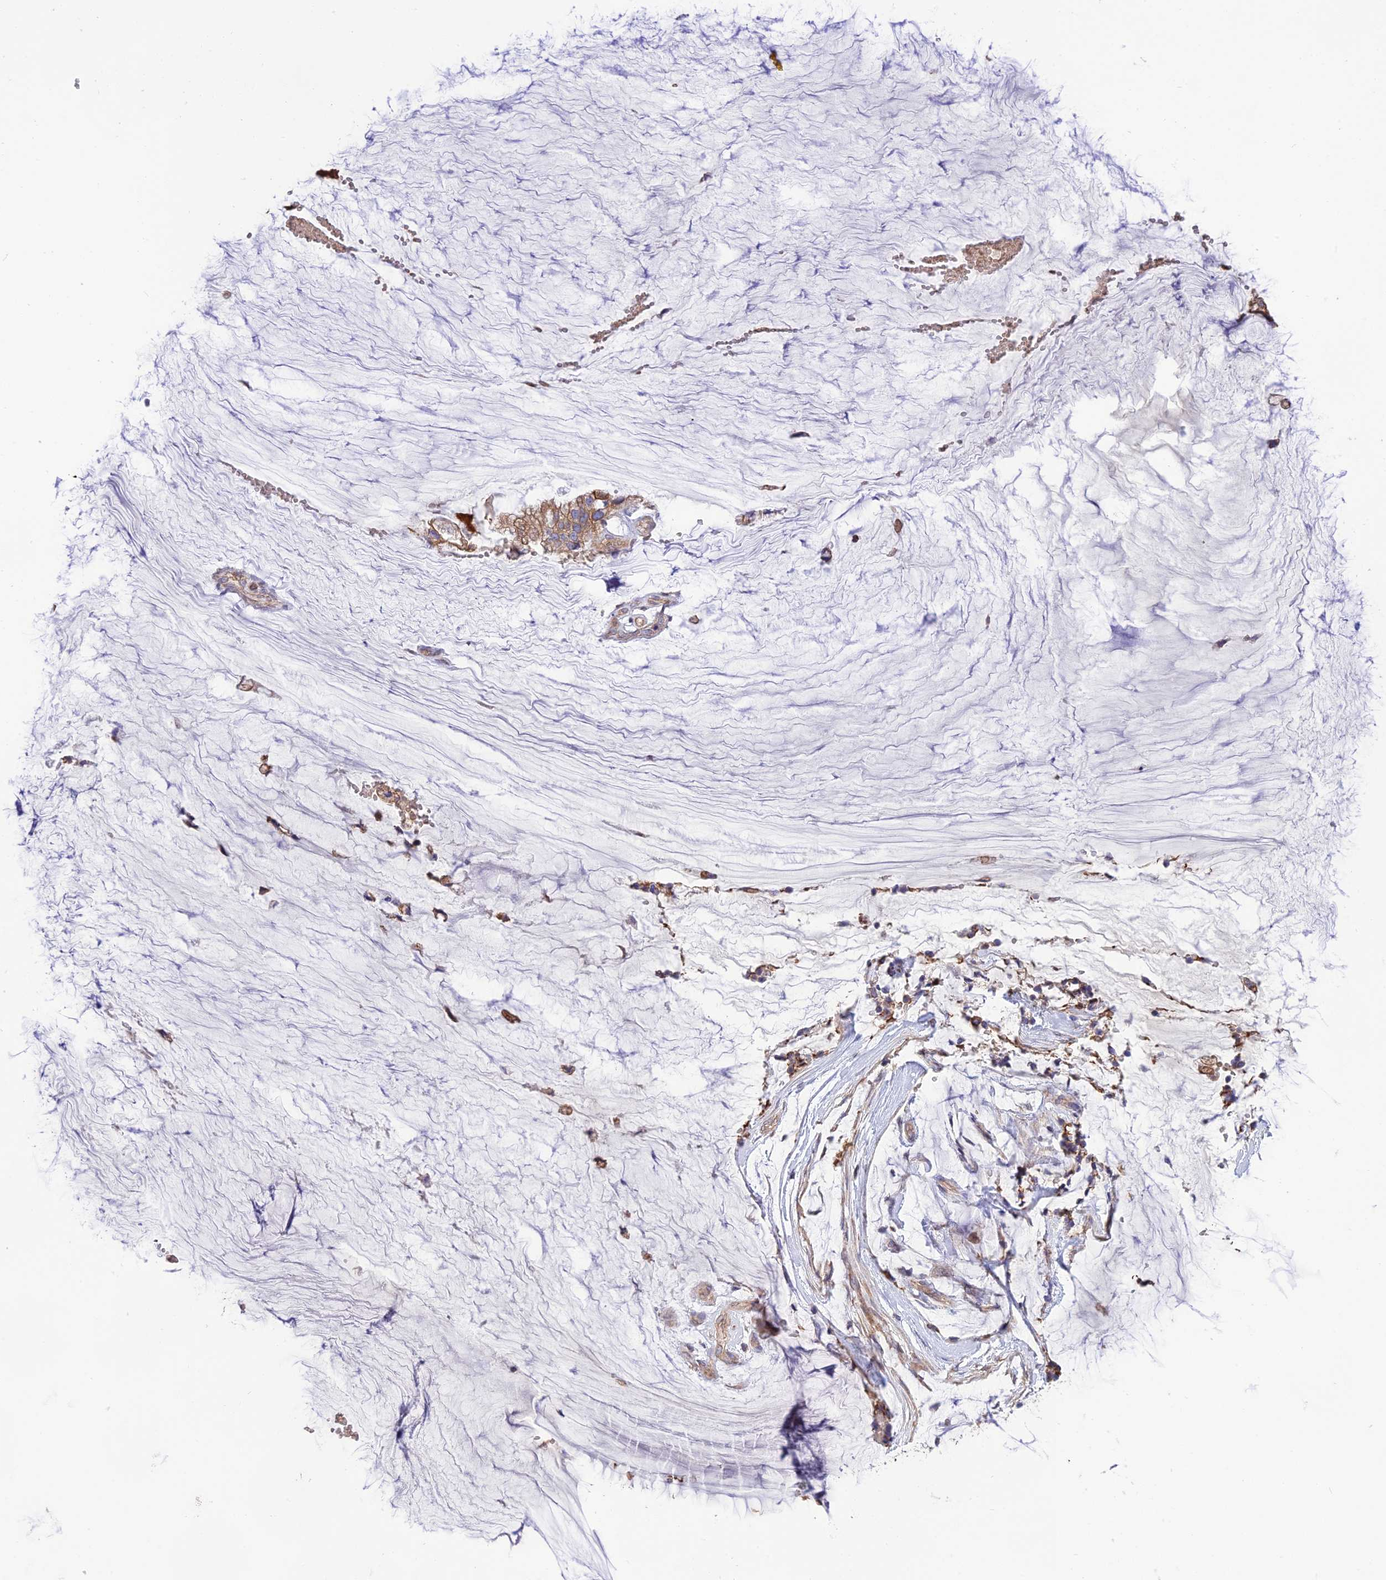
{"staining": {"intensity": "moderate", "quantity": ">75%", "location": "cytoplasmic/membranous"}, "tissue": "ovarian cancer", "cell_type": "Tumor cells", "image_type": "cancer", "snomed": [{"axis": "morphology", "description": "Cystadenocarcinoma, mucinous, NOS"}, {"axis": "topography", "description": "Ovary"}], "caption": "Ovarian cancer (mucinous cystadenocarcinoma) was stained to show a protein in brown. There is medium levels of moderate cytoplasmic/membranous staining in about >75% of tumor cells.", "gene": "PKHD1L1", "patient": {"sex": "female", "age": 39}}